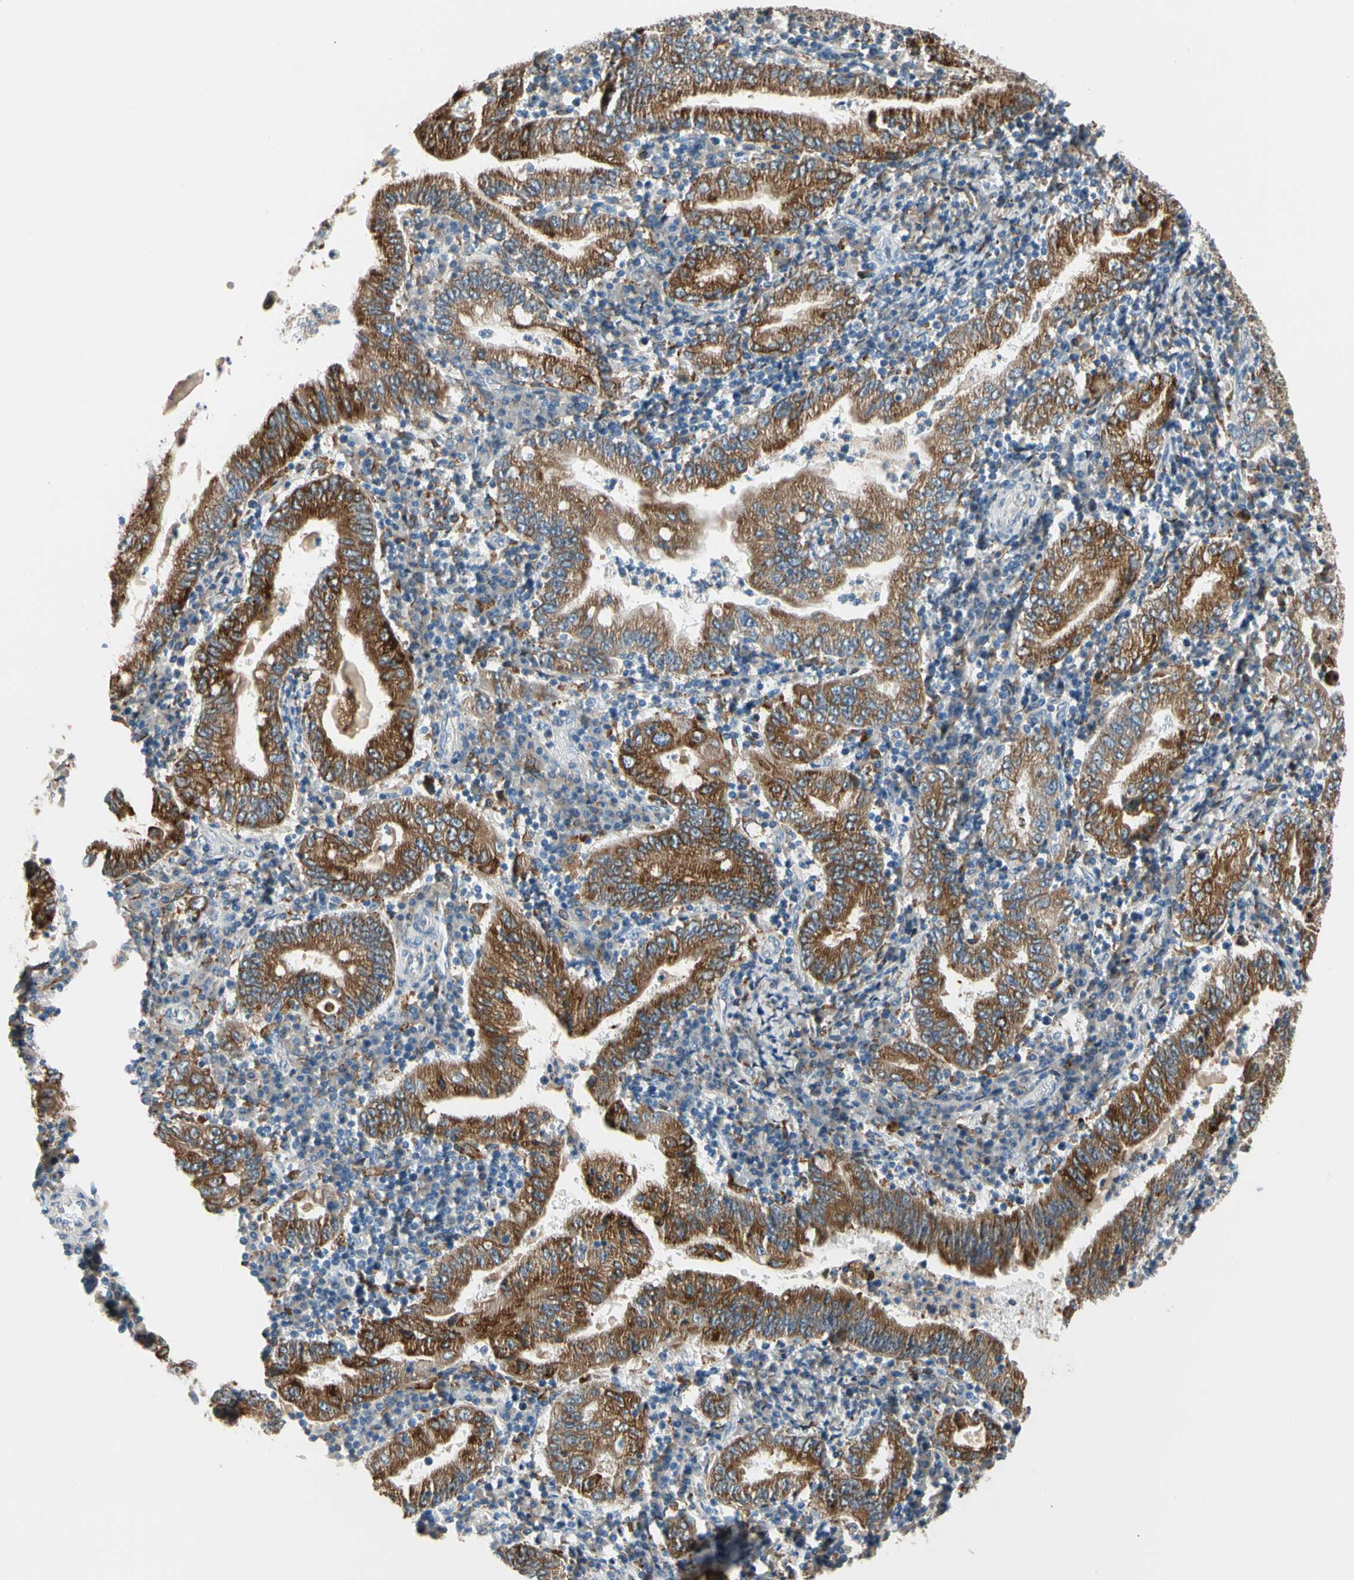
{"staining": {"intensity": "strong", "quantity": ">75%", "location": "cytoplasmic/membranous"}, "tissue": "stomach cancer", "cell_type": "Tumor cells", "image_type": "cancer", "snomed": [{"axis": "morphology", "description": "Normal tissue, NOS"}, {"axis": "morphology", "description": "Adenocarcinoma, NOS"}, {"axis": "topography", "description": "Esophagus"}, {"axis": "topography", "description": "Stomach, upper"}, {"axis": "topography", "description": "Peripheral nerve tissue"}], "caption": "The micrograph shows immunohistochemical staining of stomach adenocarcinoma. There is strong cytoplasmic/membranous positivity is seen in about >75% of tumor cells.", "gene": "LRPAP1", "patient": {"sex": "male", "age": 62}}